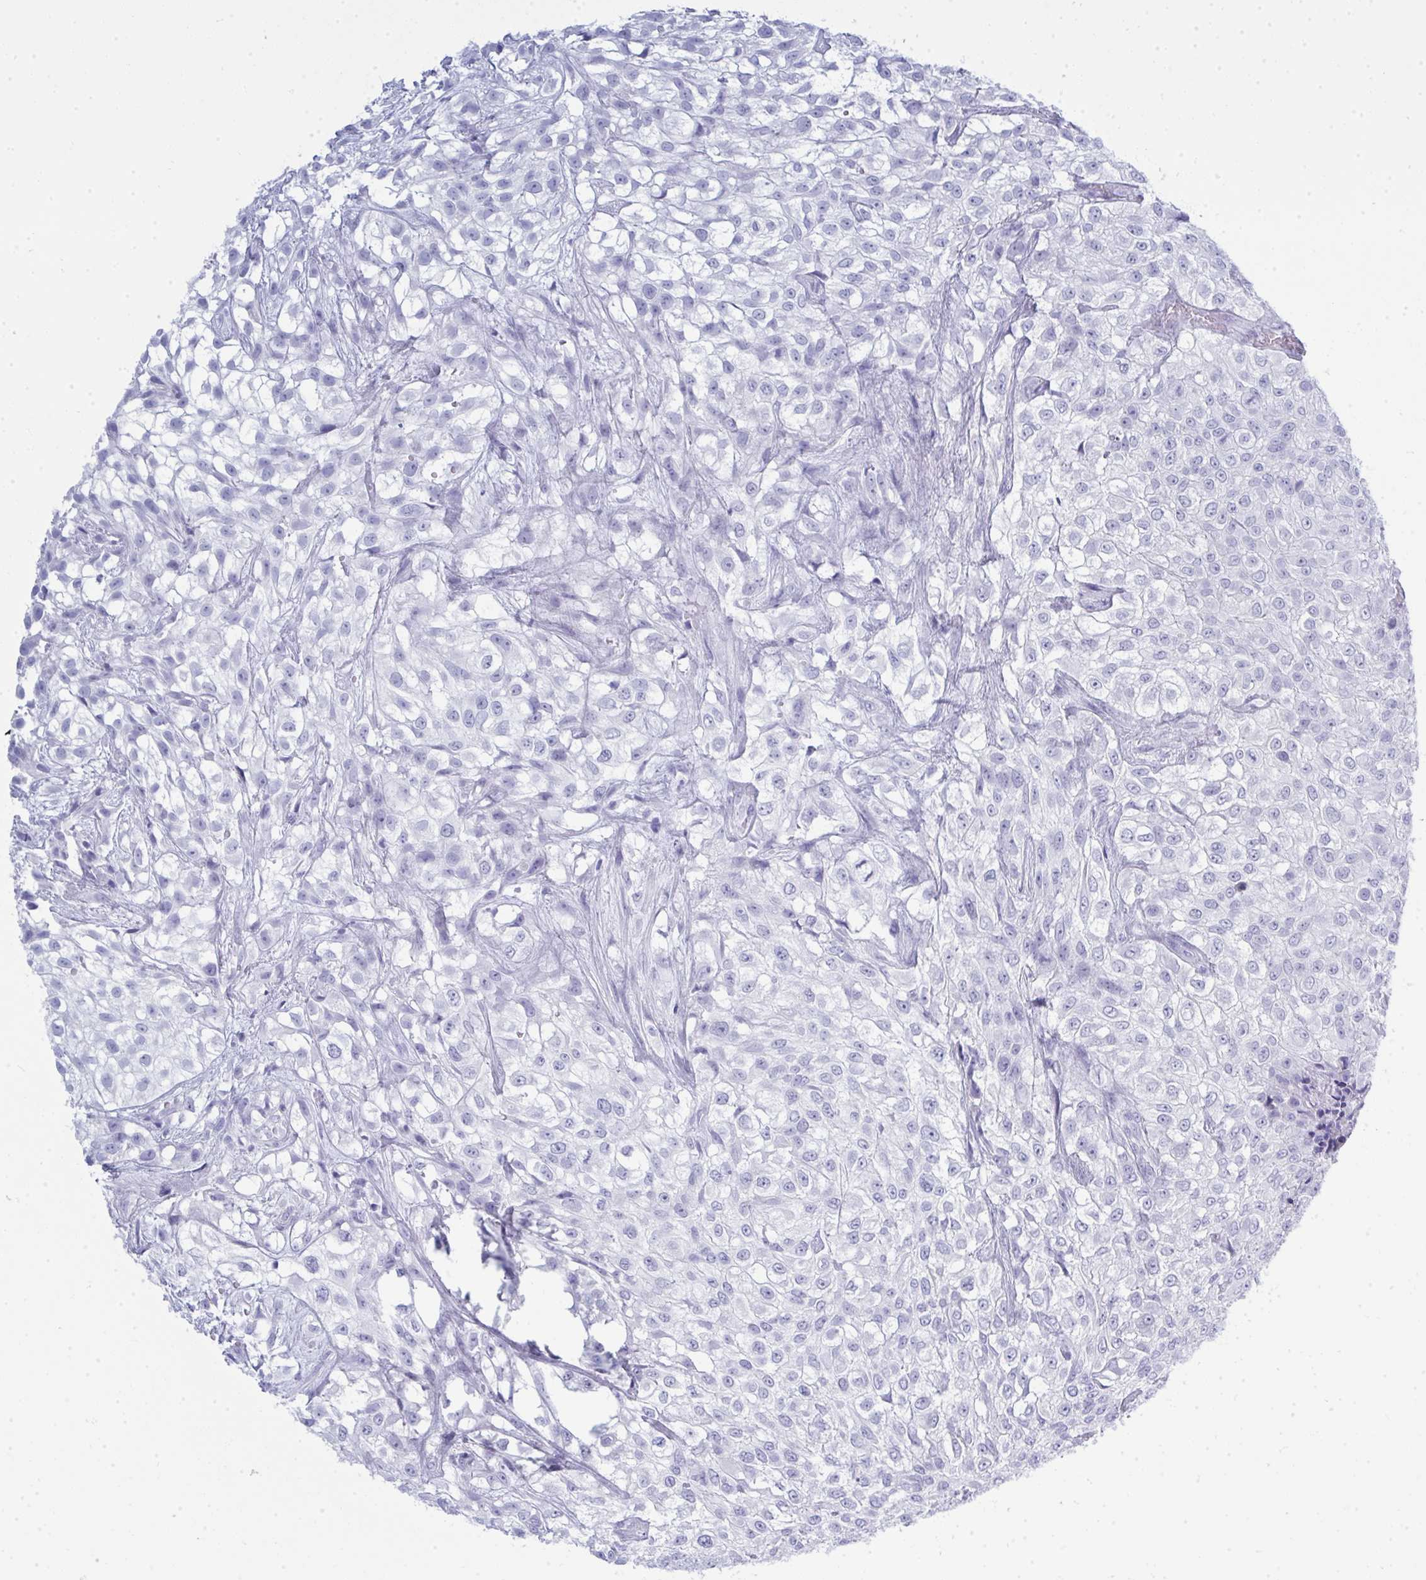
{"staining": {"intensity": "negative", "quantity": "none", "location": "none"}, "tissue": "urothelial cancer", "cell_type": "Tumor cells", "image_type": "cancer", "snomed": [{"axis": "morphology", "description": "Urothelial carcinoma, High grade"}, {"axis": "topography", "description": "Urinary bladder"}], "caption": "Immunohistochemistry micrograph of urothelial cancer stained for a protein (brown), which demonstrates no expression in tumor cells. (DAB (3,3'-diaminobenzidine) immunohistochemistry, high magnification).", "gene": "QDPR", "patient": {"sex": "male", "age": 56}}